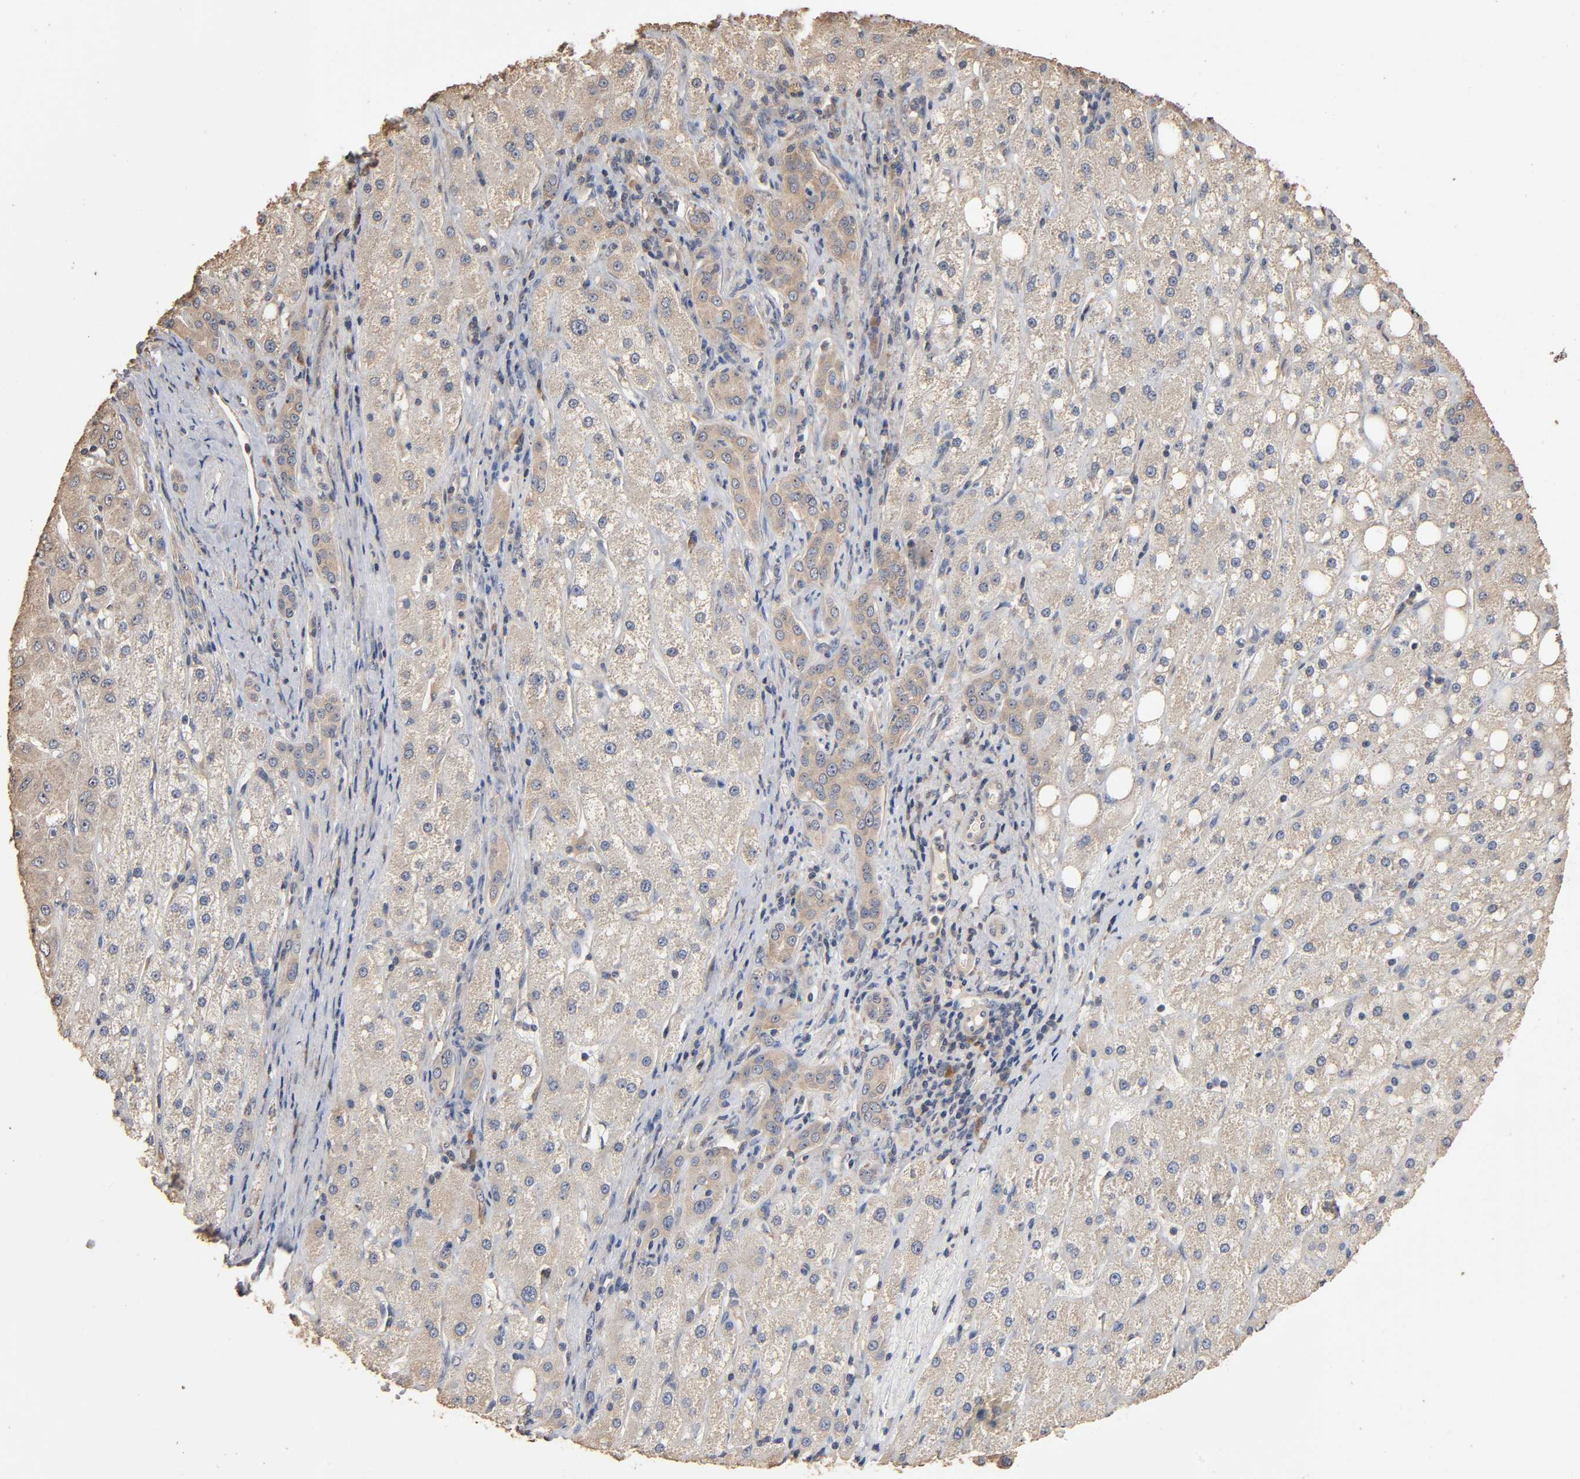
{"staining": {"intensity": "weak", "quantity": "25%-75%", "location": "cytoplasmic/membranous"}, "tissue": "liver cancer", "cell_type": "Tumor cells", "image_type": "cancer", "snomed": [{"axis": "morphology", "description": "Carcinoma, Hepatocellular, NOS"}, {"axis": "topography", "description": "Liver"}], "caption": "Protein expression by immunohistochemistry exhibits weak cytoplasmic/membranous positivity in about 25%-75% of tumor cells in liver cancer.", "gene": "ARHGEF7", "patient": {"sex": "male", "age": 80}}